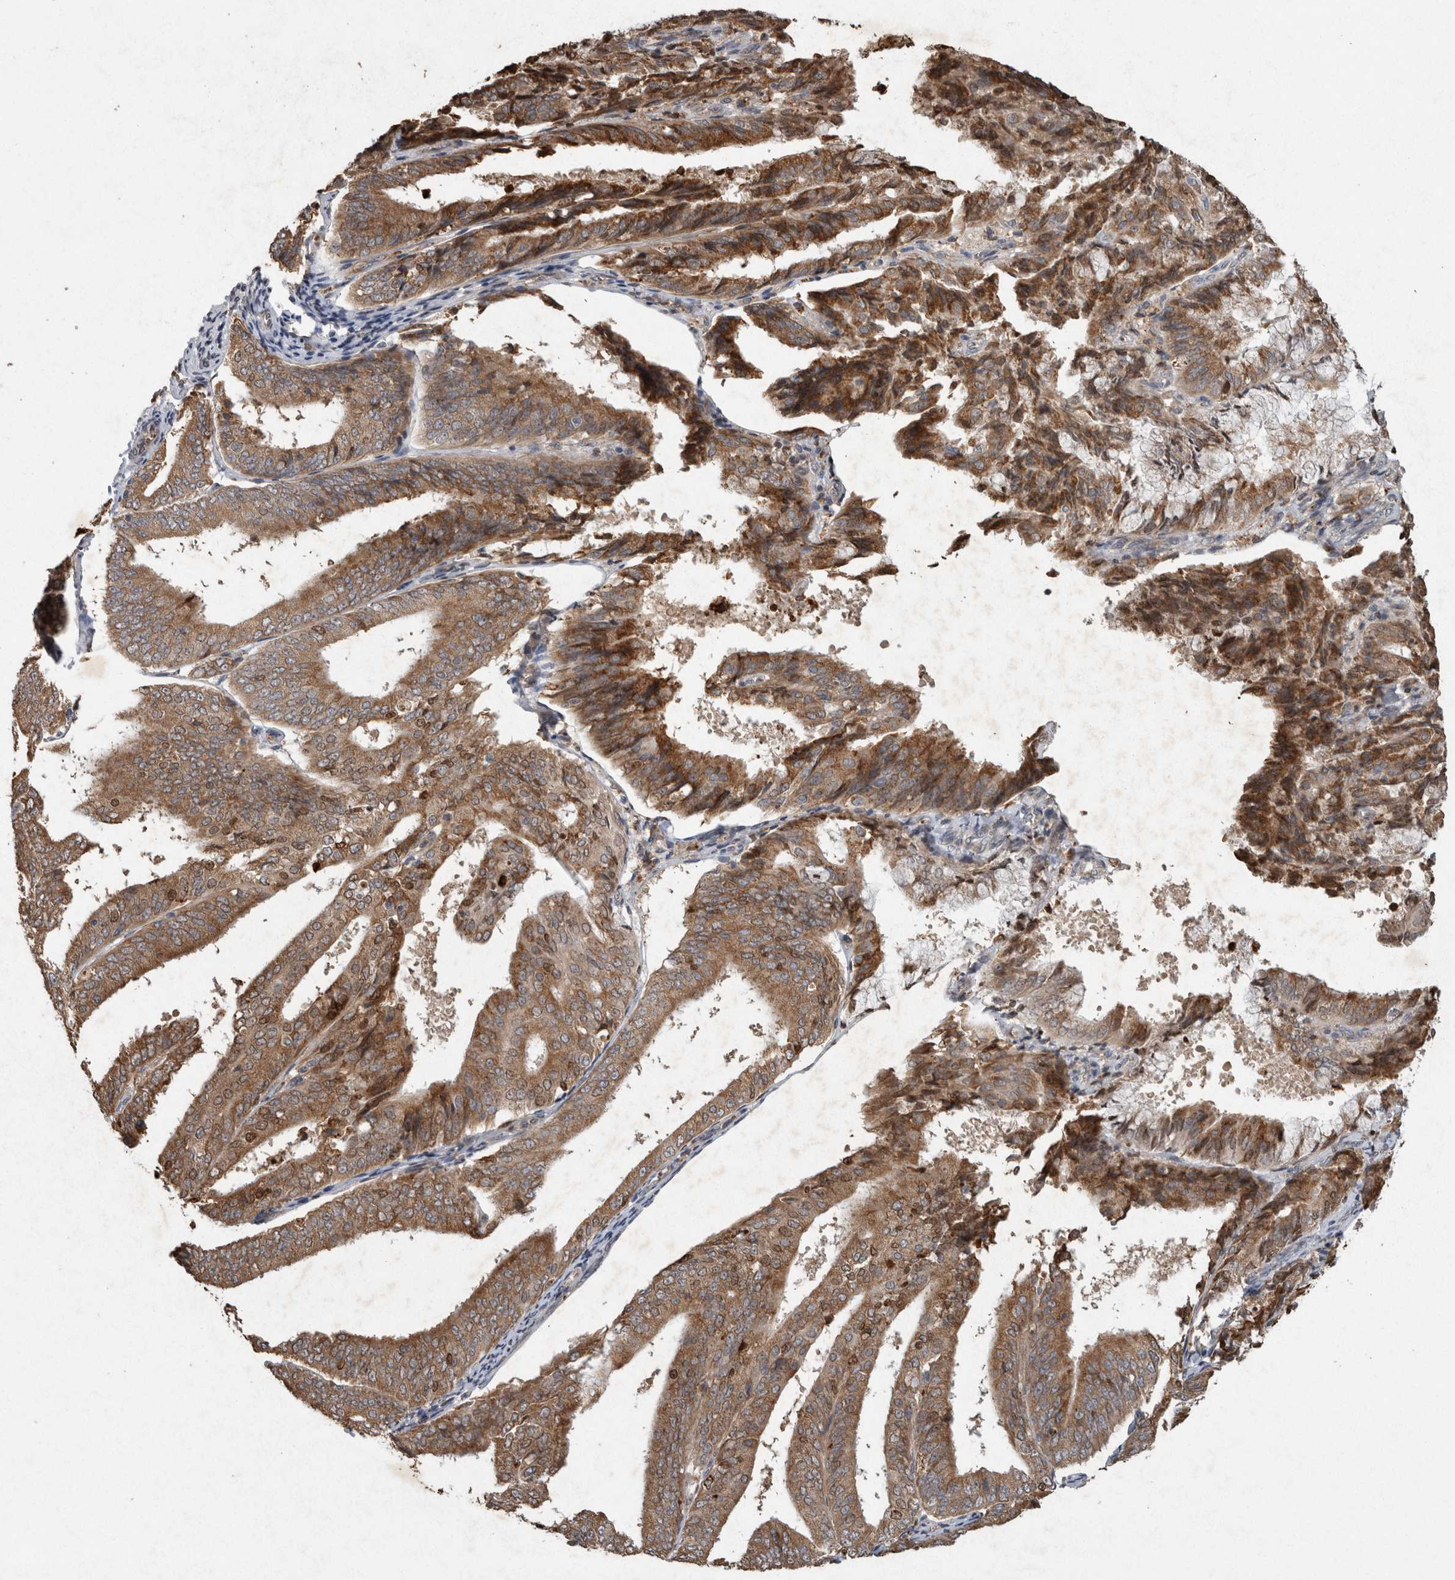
{"staining": {"intensity": "moderate", "quantity": ">75%", "location": "cytoplasmic/membranous,nuclear"}, "tissue": "endometrial cancer", "cell_type": "Tumor cells", "image_type": "cancer", "snomed": [{"axis": "morphology", "description": "Adenocarcinoma, NOS"}, {"axis": "topography", "description": "Endometrium"}], "caption": "A medium amount of moderate cytoplasmic/membranous and nuclear positivity is identified in approximately >75% of tumor cells in adenocarcinoma (endometrial) tissue.", "gene": "ADGRL3", "patient": {"sex": "female", "age": 63}}